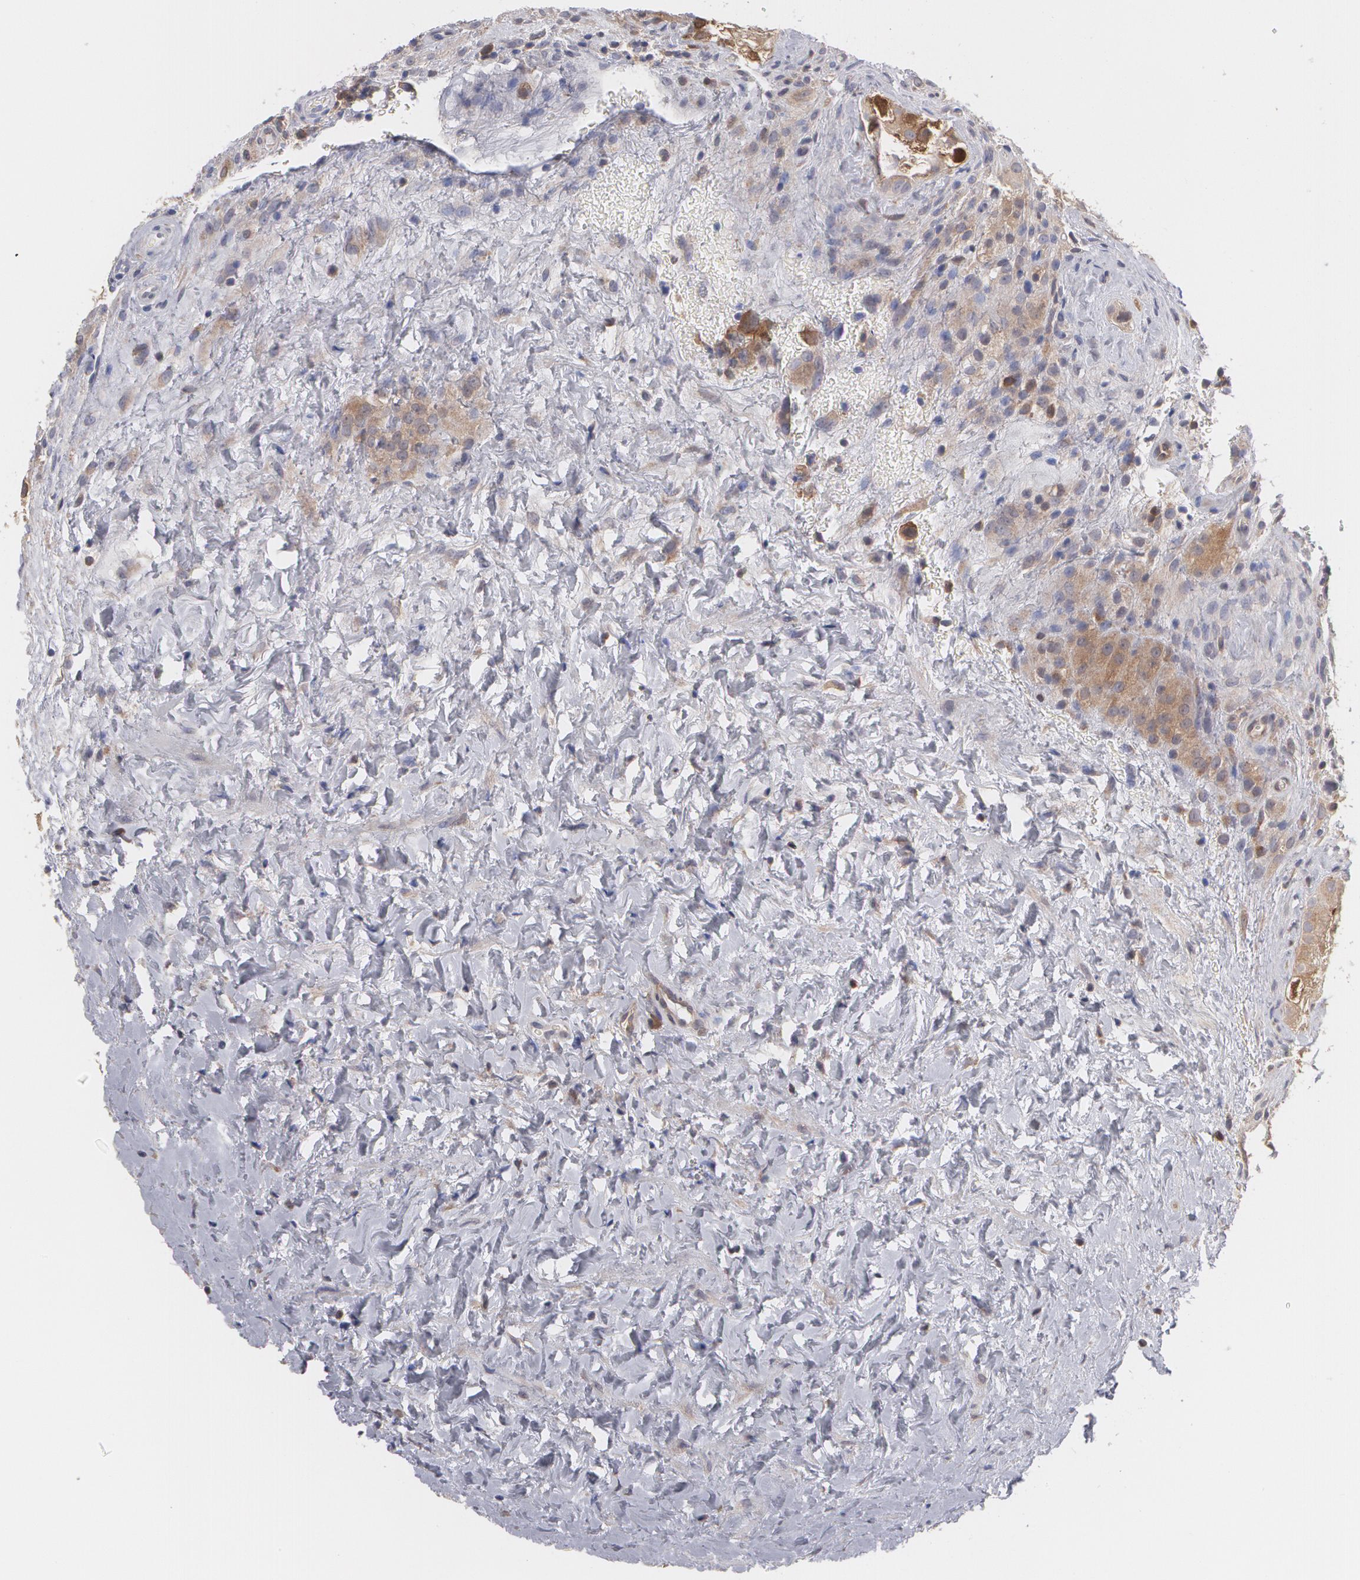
{"staining": {"intensity": "moderate", "quantity": ">75%", "location": "cytoplasmic/membranous"}, "tissue": "testis cancer", "cell_type": "Tumor cells", "image_type": "cancer", "snomed": [{"axis": "morphology", "description": "Carcinoma, Embryonal, NOS"}, {"axis": "topography", "description": "Testis"}], "caption": "The image displays a brown stain indicating the presence of a protein in the cytoplasmic/membranous of tumor cells in testis cancer (embryonal carcinoma).", "gene": "MTHFD1", "patient": {"sex": "male", "age": 31}}